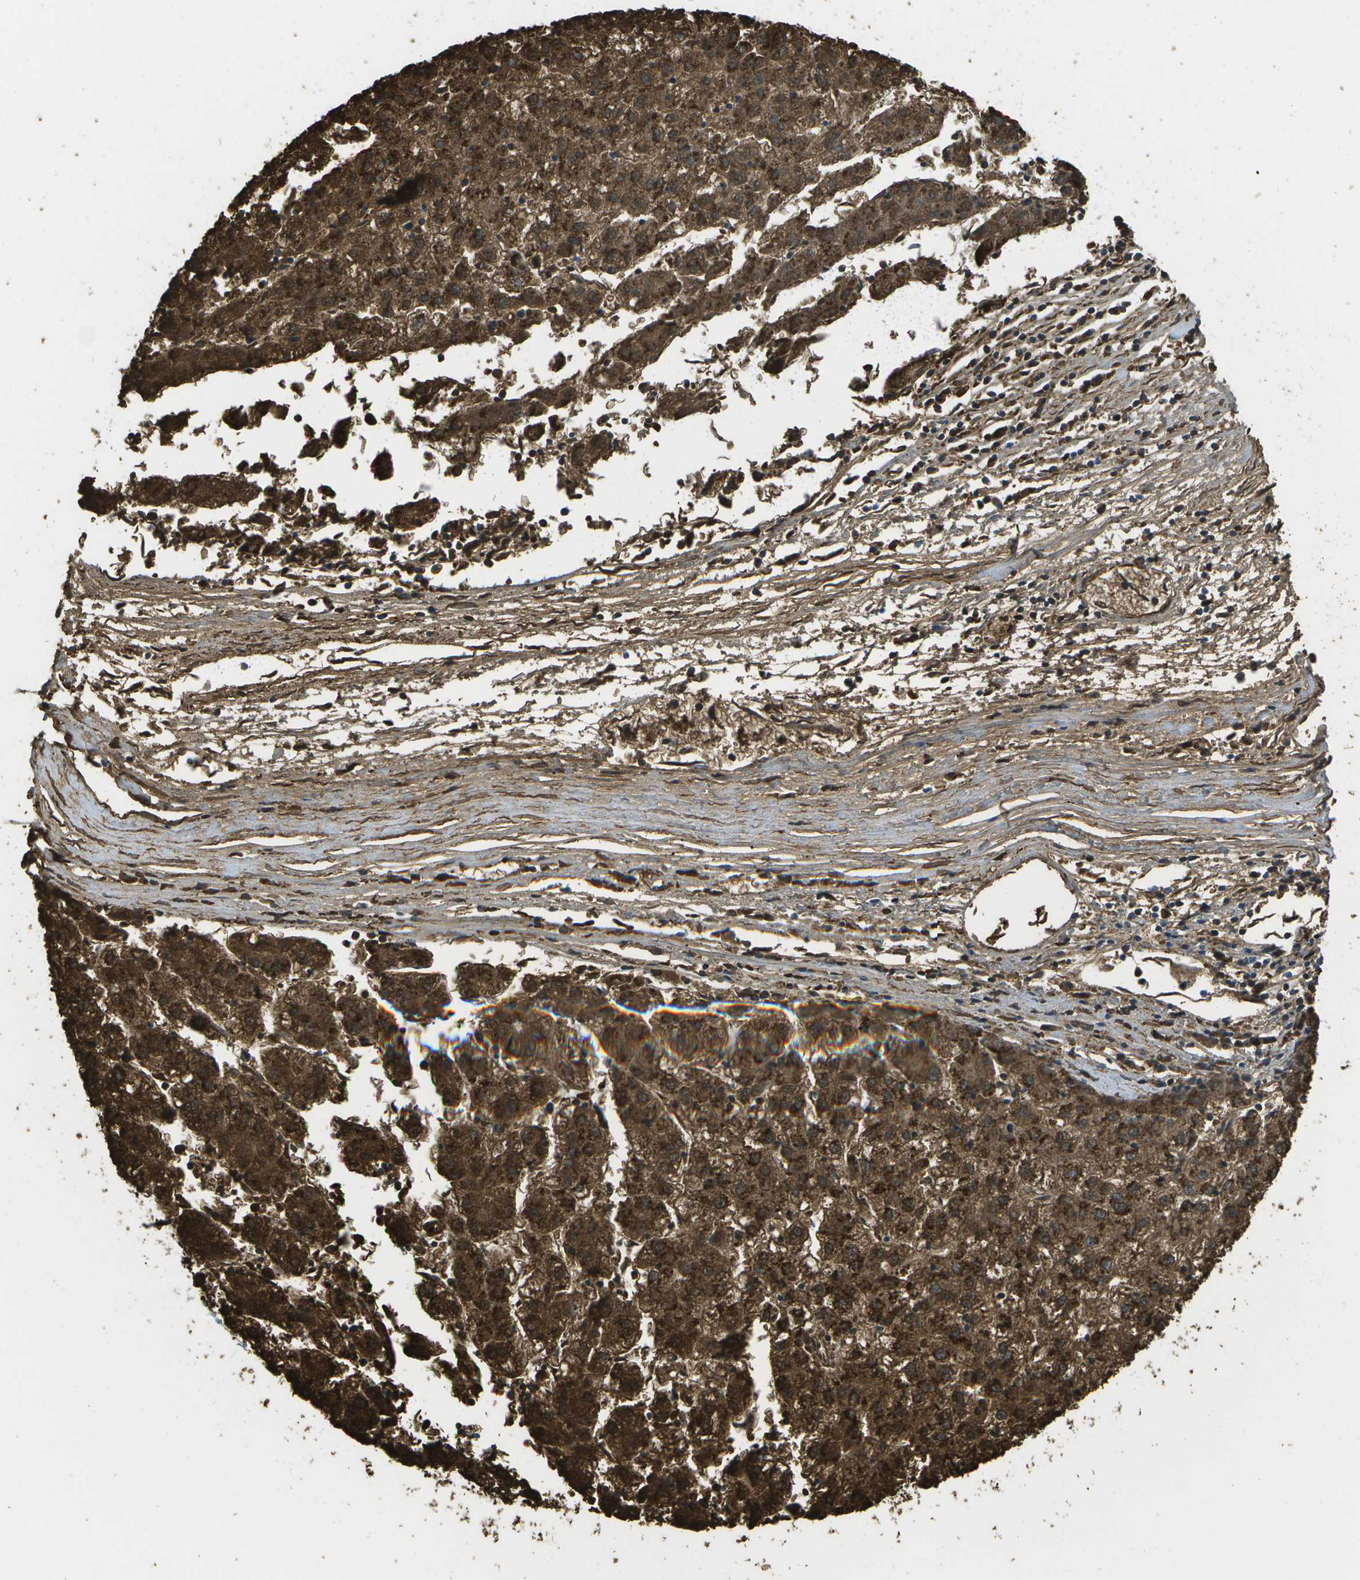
{"staining": {"intensity": "strong", "quantity": ">75%", "location": "cytoplasmic/membranous,nuclear"}, "tissue": "liver cancer", "cell_type": "Tumor cells", "image_type": "cancer", "snomed": [{"axis": "morphology", "description": "Carcinoma, Hepatocellular, NOS"}, {"axis": "topography", "description": "Liver"}], "caption": "Immunohistochemistry (IHC) image of hepatocellular carcinoma (liver) stained for a protein (brown), which reveals high levels of strong cytoplasmic/membranous and nuclear expression in about >75% of tumor cells.", "gene": "CACHD1", "patient": {"sex": "male", "age": 72}}